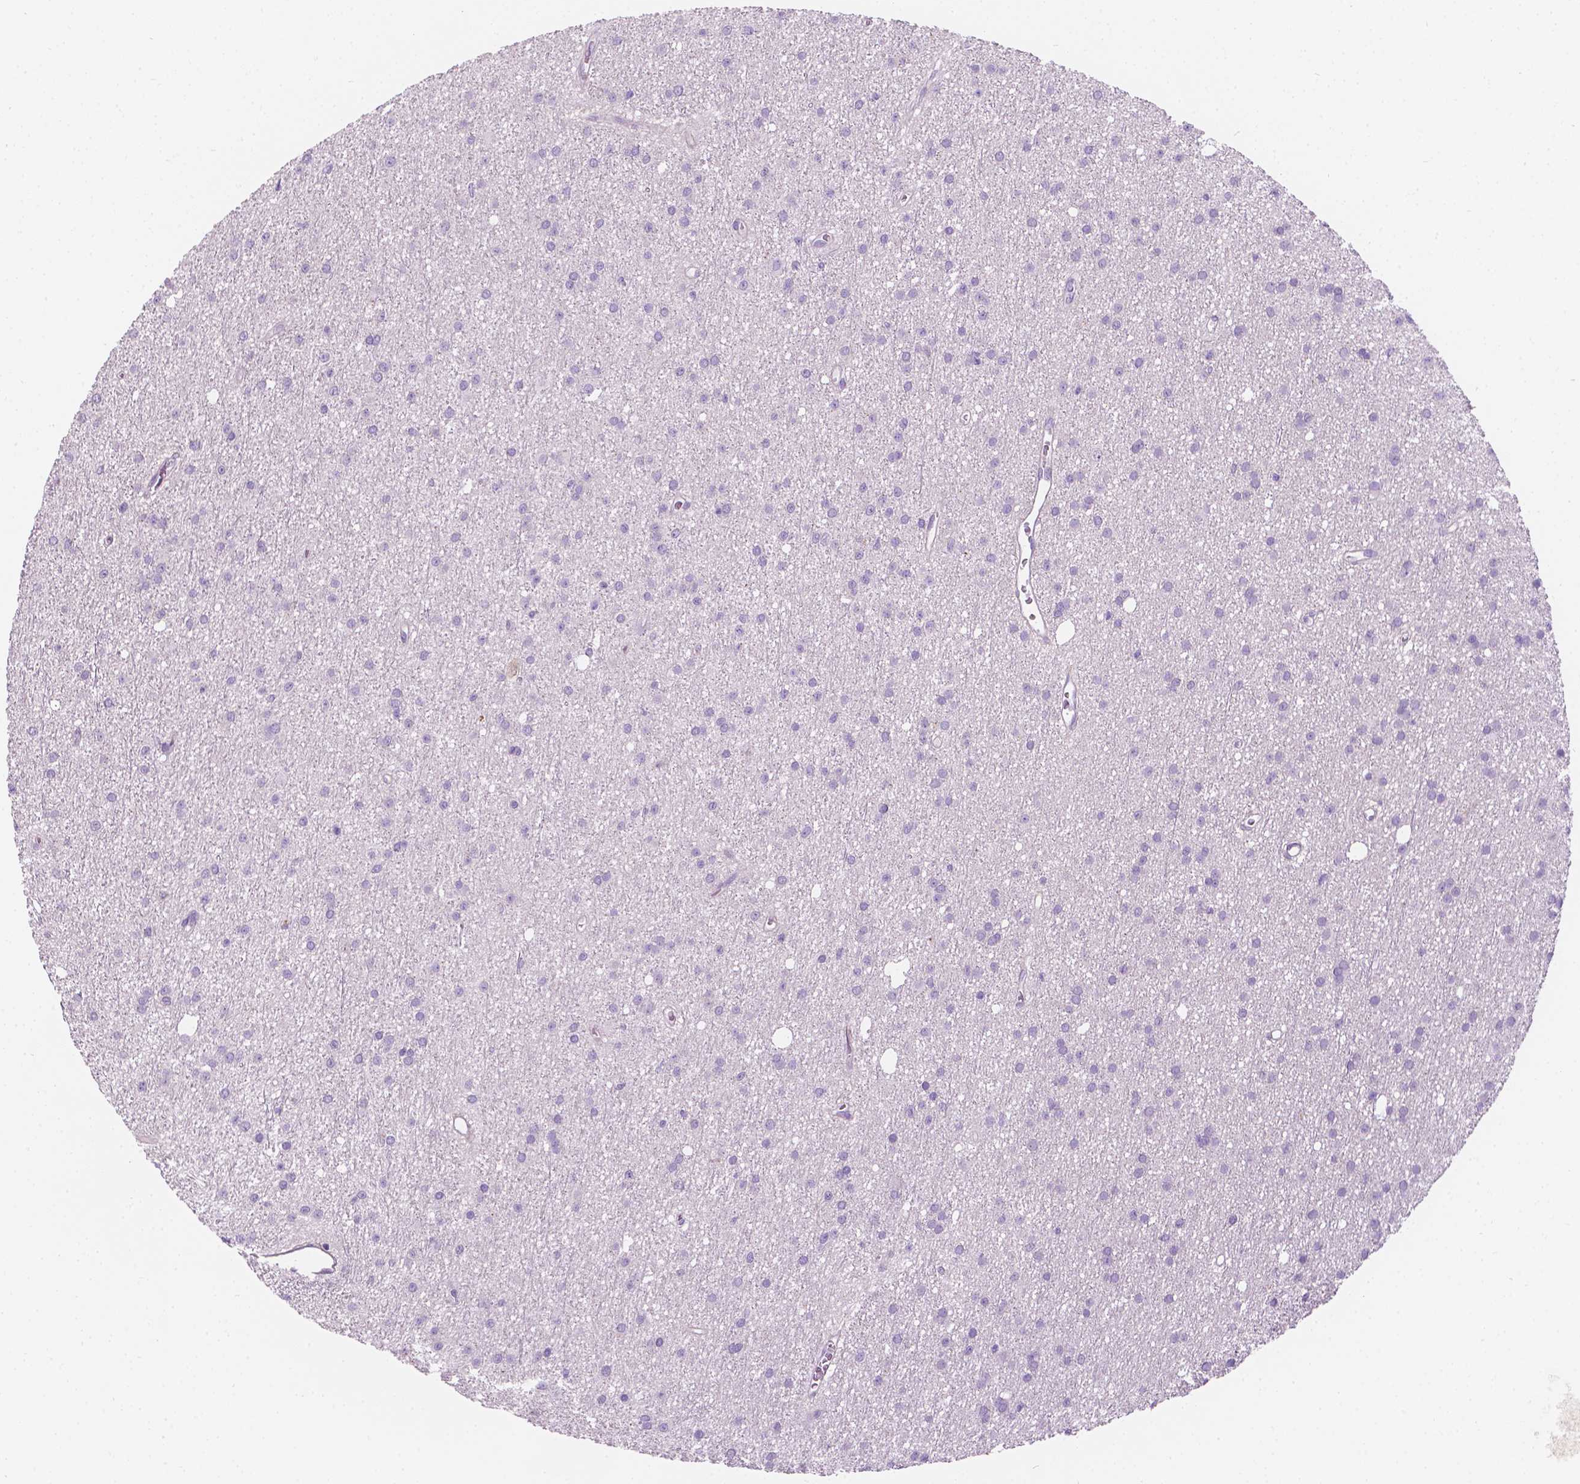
{"staining": {"intensity": "negative", "quantity": "none", "location": "none"}, "tissue": "glioma", "cell_type": "Tumor cells", "image_type": "cancer", "snomed": [{"axis": "morphology", "description": "Glioma, malignant, Low grade"}, {"axis": "topography", "description": "Brain"}], "caption": "There is no significant positivity in tumor cells of glioma.", "gene": "NOS1AP", "patient": {"sex": "male", "age": 27}}